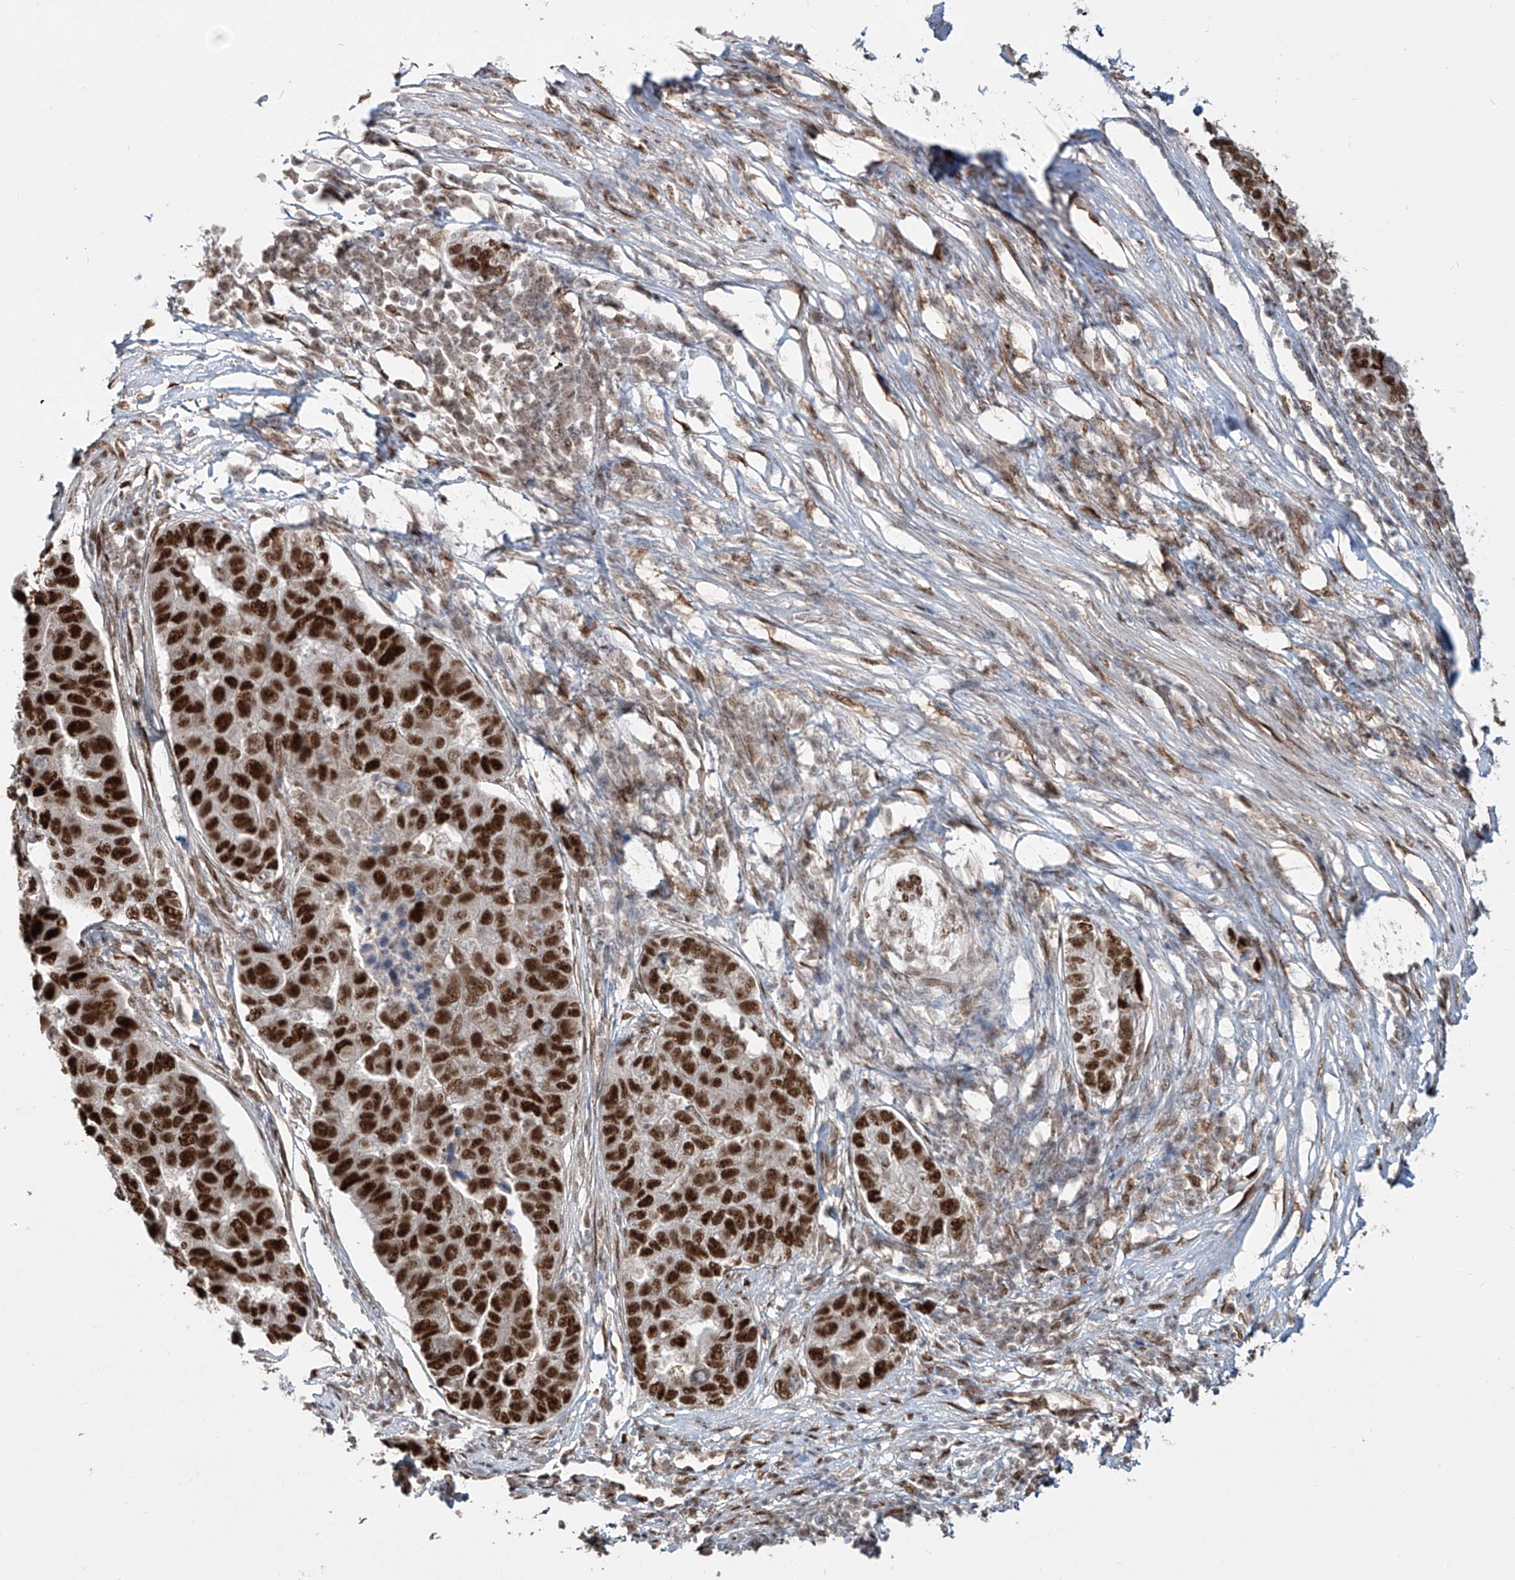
{"staining": {"intensity": "strong", "quantity": ">75%", "location": "nuclear"}, "tissue": "pancreatic cancer", "cell_type": "Tumor cells", "image_type": "cancer", "snomed": [{"axis": "morphology", "description": "Adenocarcinoma, NOS"}, {"axis": "topography", "description": "Pancreas"}], "caption": "Immunohistochemical staining of human pancreatic cancer demonstrates strong nuclear protein staining in about >75% of tumor cells.", "gene": "ZNF710", "patient": {"sex": "female", "age": 61}}